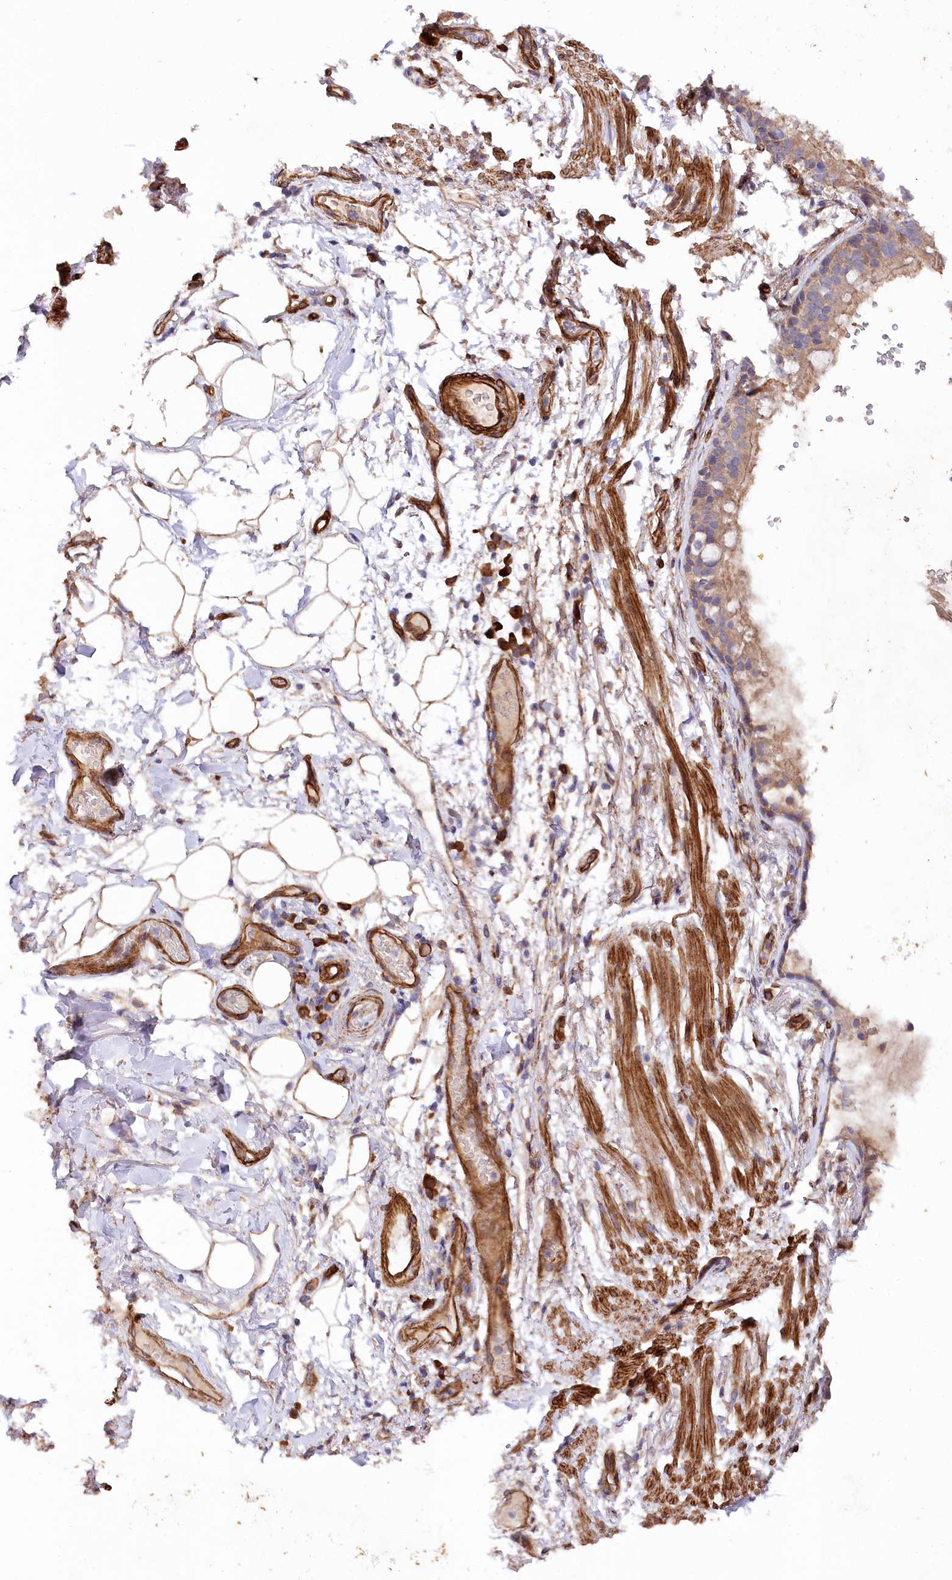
{"staining": {"intensity": "moderate", "quantity": ">75%", "location": "cytoplasmic/membranous"}, "tissue": "adipose tissue", "cell_type": "Adipocytes", "image_type": "normal", "snomed": [{"axis": "morphology", "description": "Normal tissue, NOS"}, {"axis": "topography", "description": "Lymph node"}, {"axis": "topography", "description": "Cartilage tissue"}, {"axis": "topography", "description": "Bronchus"}], "caption": "Adipocytes show medium levels of moderate cytoplasmic/membranous expression in about >75% of cells in normal human adipose tissue. The protein is shown in brown color, while the nuclei are stained blue.", "gene": "SPATS2", "patient": {"sex": "male", "age": 63}}